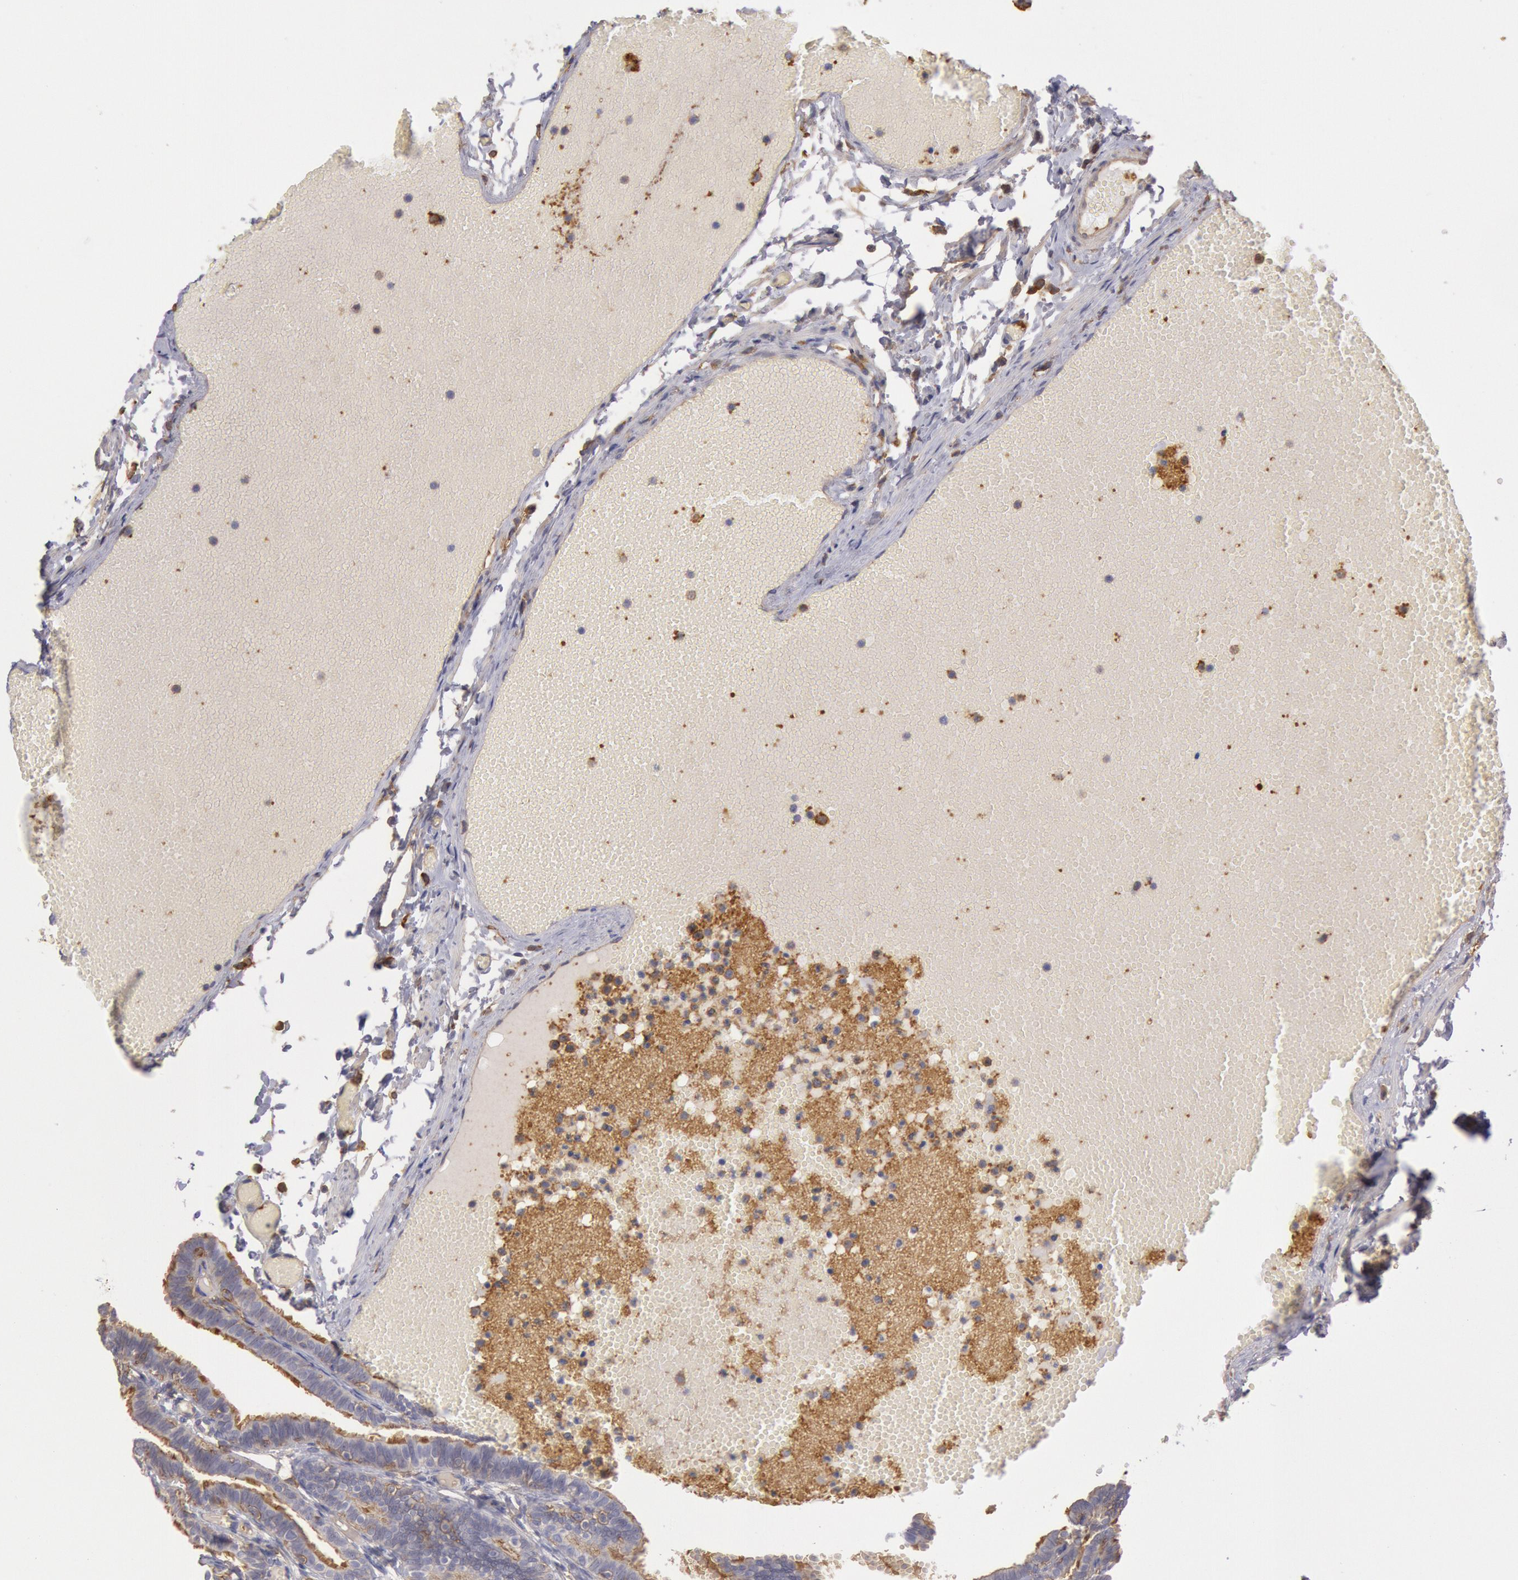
{"staining": {"intensity": "moderate", "quantity": ">75%", "location": "cytoplasmic/membranous"}, "tissue": "fallopian tube", "cell_type": "Glandular cells", "image_type": "normal", "snomed": [{"axis": "morphology", "description": "Normal tissue, NOS"}, {"axis": "topography", "description": "Fallopian tube"}], "caption": "Moderate cytoplasmic/membranous staining is present in about >75% of glandular cells in normal fallopian tube. (DAB = brown stain, brightfield microscopy at high magnification).", "gene": "SNAP23", "patient": {"sex": "female", "age": 29}}